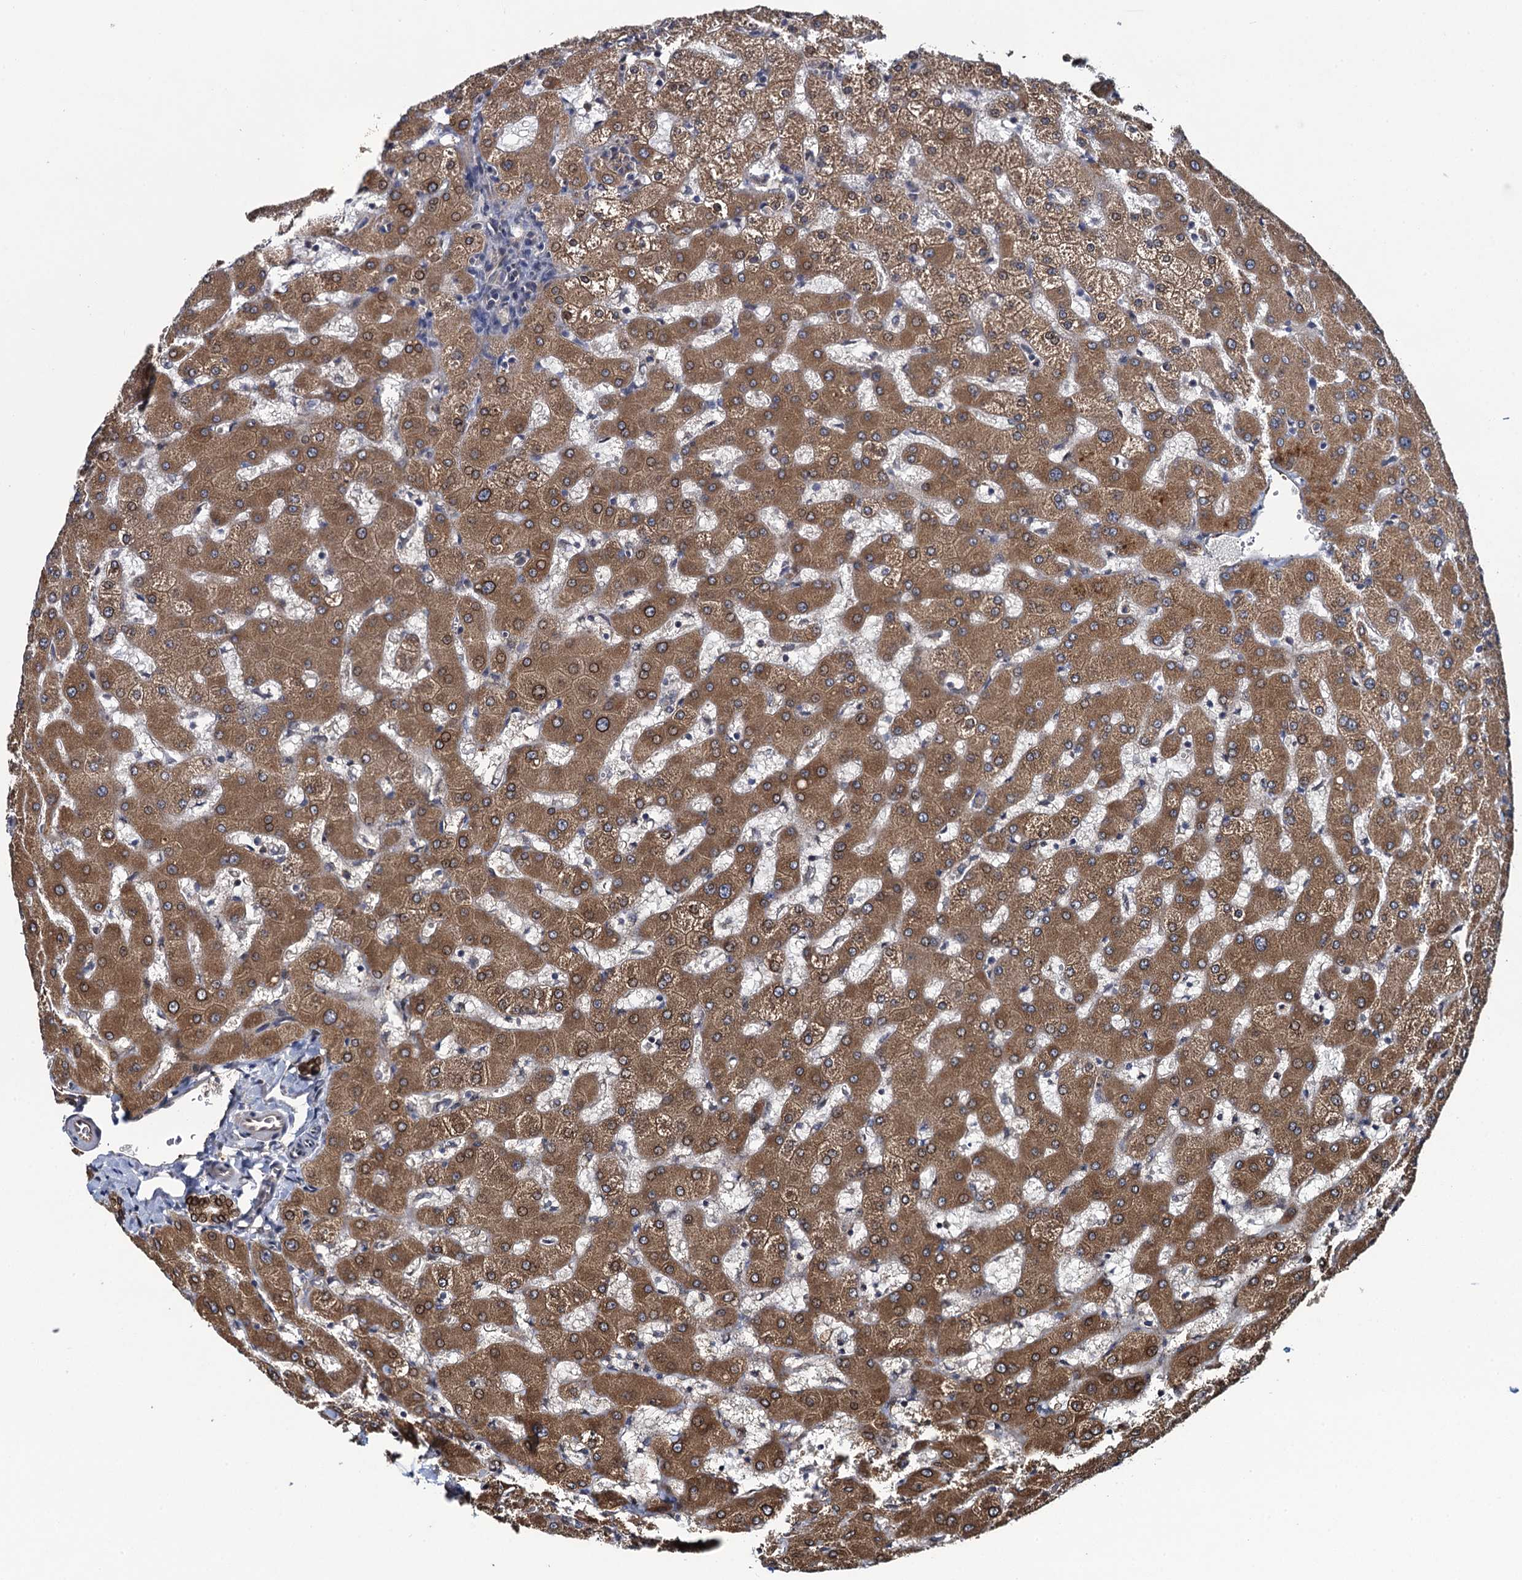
{"staining": {"intensity": "strong", "quantity": ">75%", "location": "cytoplasmic/membranous,nuclear"}, "tissue": "liver", "cell_type": "Cholangiocytes", "image_type": "normal", "snomed": [{"axis": "morphology", "description": "Normal tissue, NOS"}, {"axis": "topography", "description": "Liver"}], "caption": "Immunohistochemical staining of unremarkable human liver shows >75% levels of strong cytoplasmic/membranous,nuclear protein expression in about >75% of cholangiocytes. The protein is stained brown, and the nuclei are stained in blue (DAB IHC with brightfield microscopy, high magnification).", "gene": "EVX2", "patient": {"sex": "female", "age": 63}}